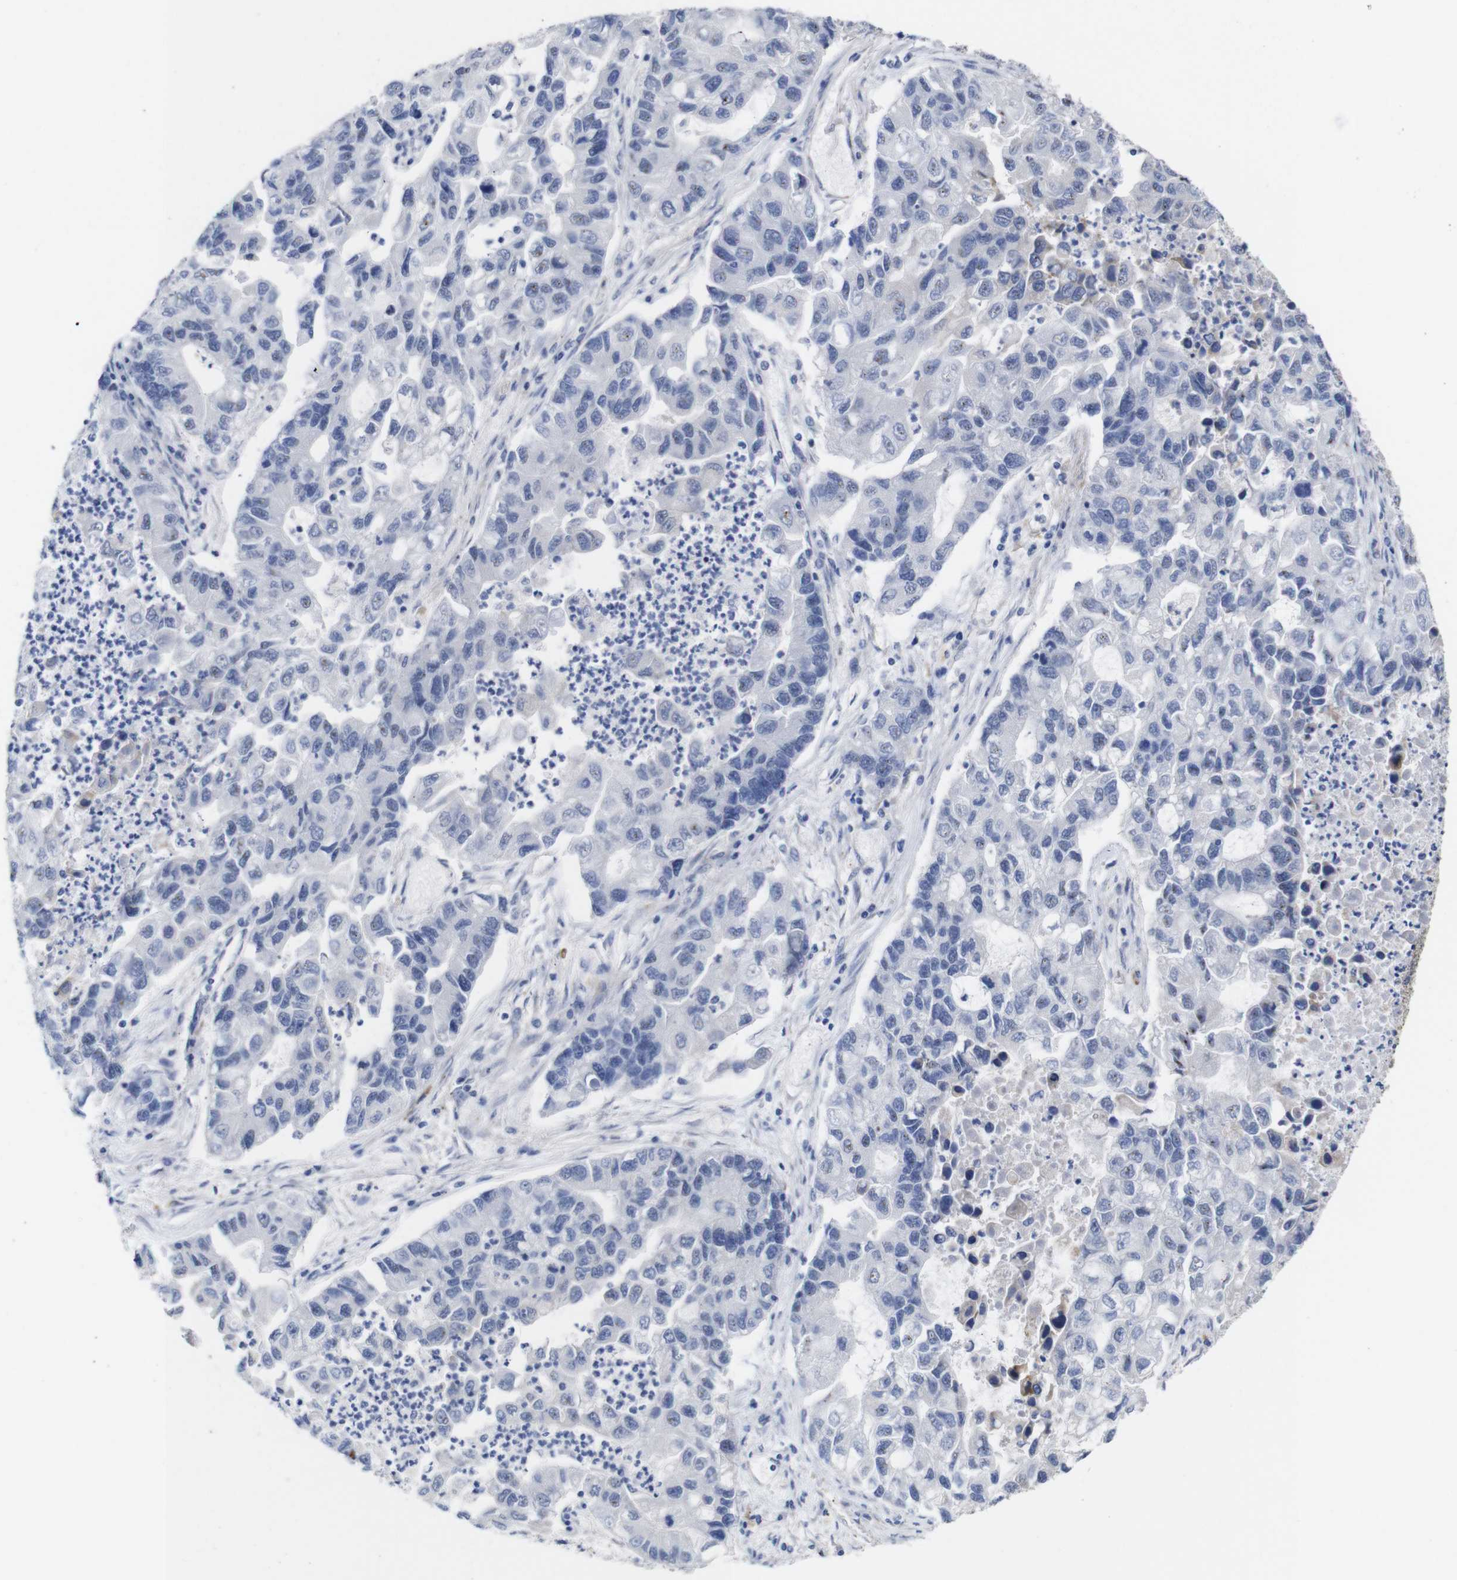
{"staining": {"intensity": "negative", "quantity": "none", "location": "none"}, "tissue": "lung cancer", "cell_type": "Tumor cells", "image_type": "cancer", "snomed": [{"axis": "morphology", "description": "Adenocarcinoma, NOS"}, {"axis": "topography", "description": "Lung"}], "caption": "Histopathology image shows no protein staining in tumor cells of lung cancer (adenocarcinoma) tissue.", "gene": "TCEAL9", "patient": {"sex": "female", "age": 51}}